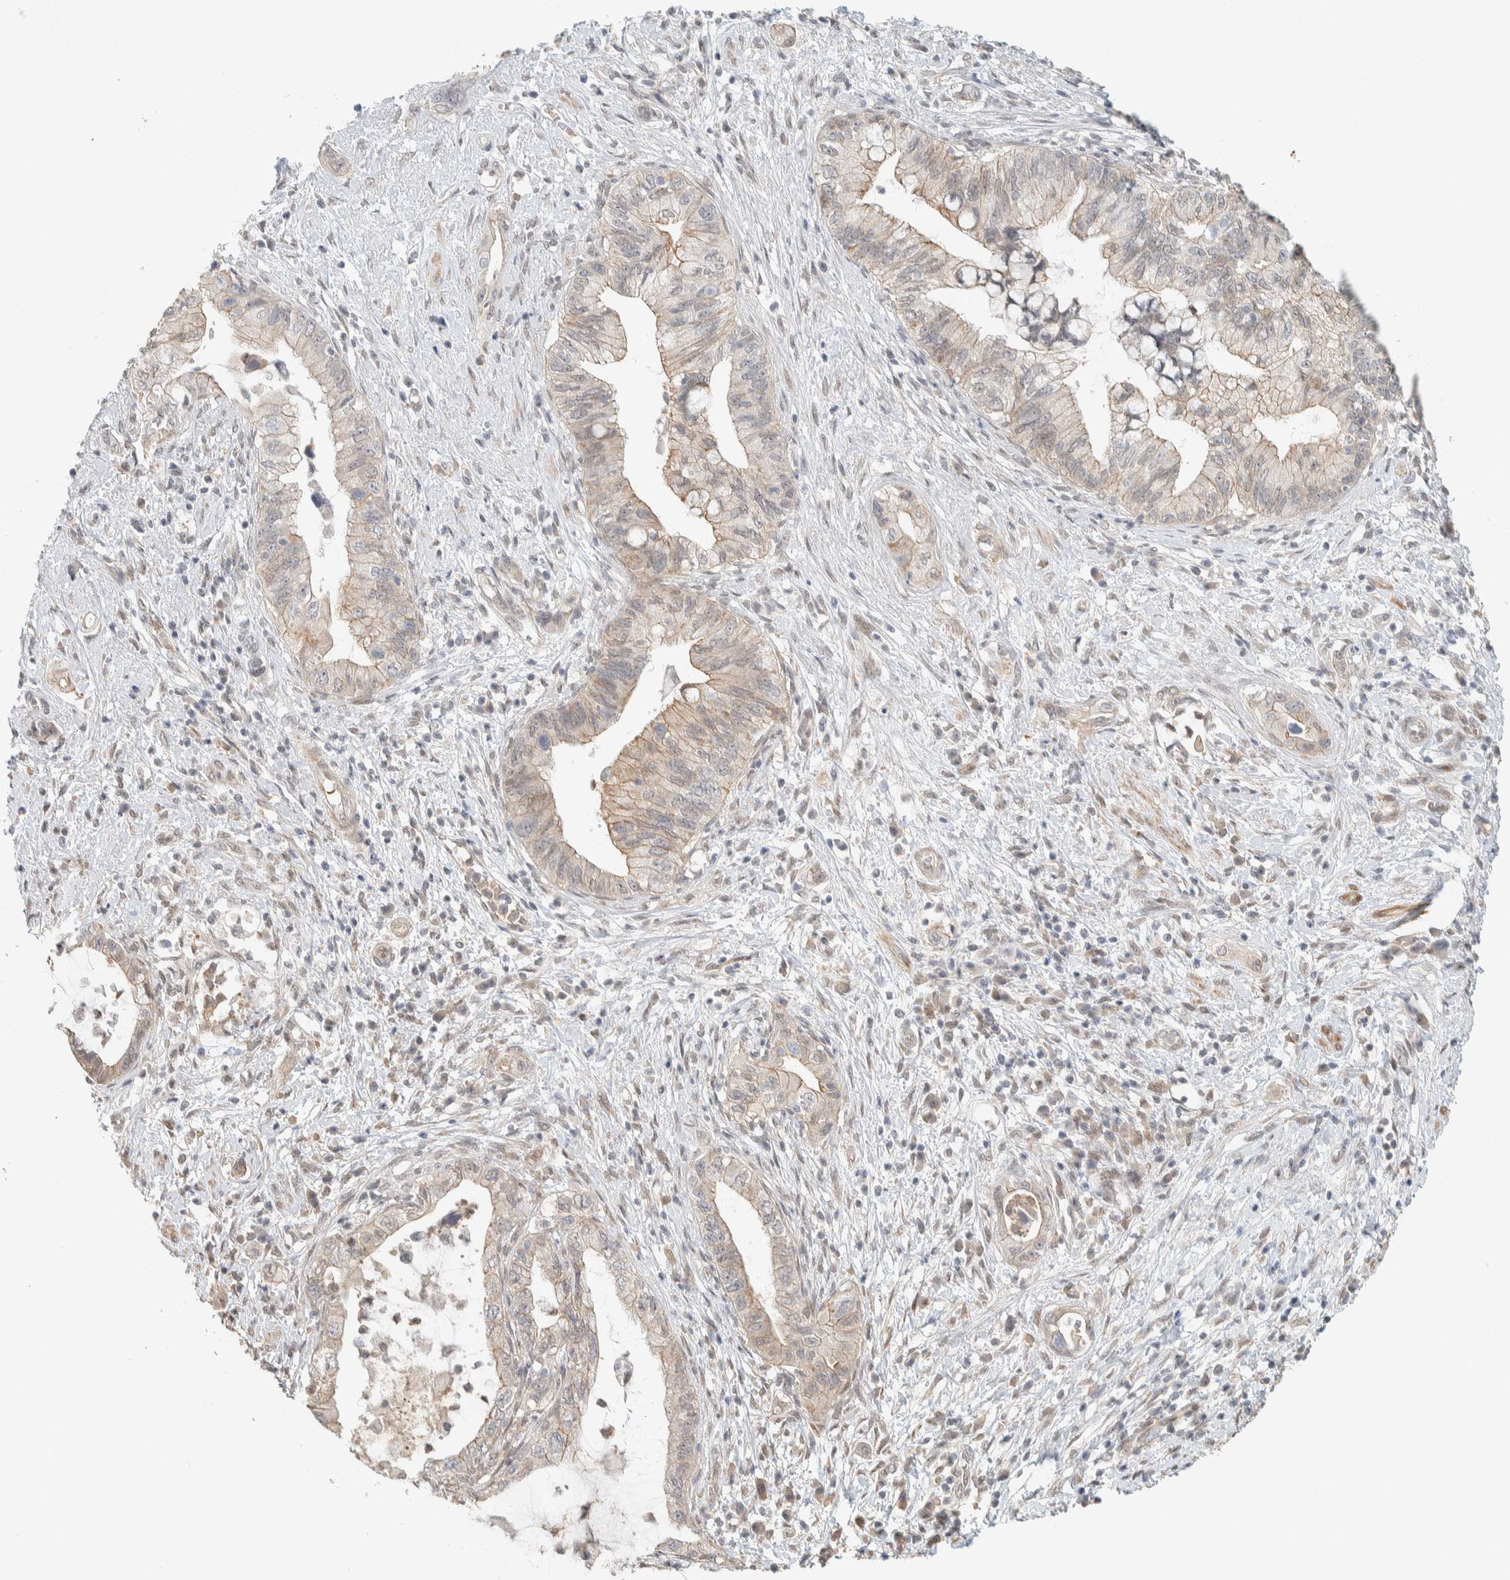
{"staining": {"intensity": "weak", "quantity": ">75%", "location": "cytoplasmic/membranous"}, "tissue": "pancreatic cancer", "cell_type": "Tumor cells", "image_type": "cancer", "snomed": [{"axis": "morphology", "description": "Adenocarcinoma, NOS"}, {"axis": "topography", "description": "Pancreas"}], "caption": "A photomicrograph of adenocarcinoma (pancreatic) stained for a protein reveals weak cytoplasmic/membranous brown staining in tumor cells. (Stains: DAB (3,3'-diaminobenzidine) in brown, nuclei in blue, Microscopy: brightfield microscopy at high magnification).", "gene": "ZBTB2", "patient": {"sex": "female", "age": 73}}